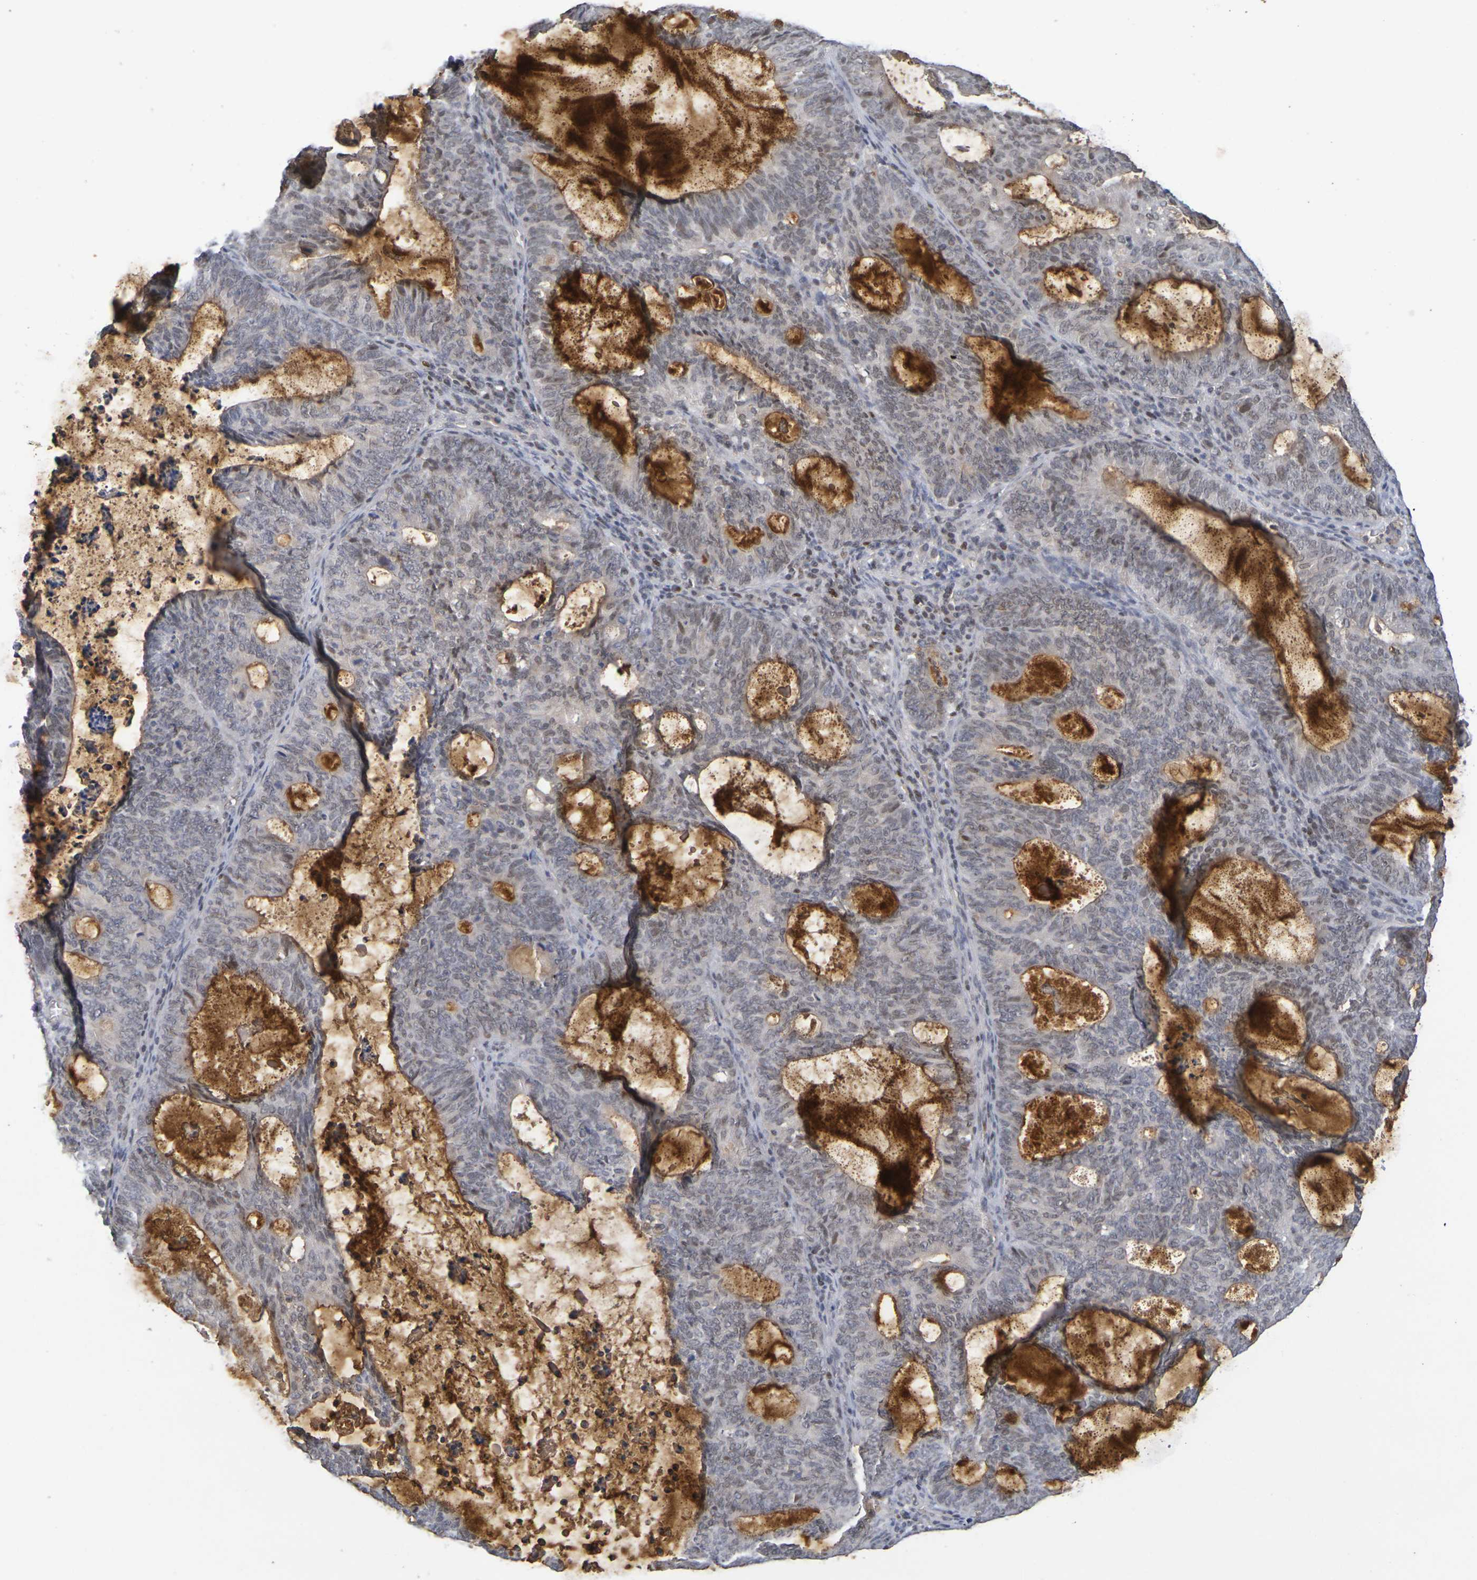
{"staining": {"intensity": "weak", "quantity": ">75%", "location": "cytoplasmic/membranous,nuclear"}, "tissue": "endometrial cancer", "cell_type": "Tumor cells", "image_type": "cancer", "snomed": [{"axis": "morphology", "description": "Adenocarcinoma, NOS"}, {"axis": "topography", "description": "Uterus"}], "caption": "There is low levels of weak cytoplasmic/membranous and nuclear expression in tumor cells of adenocarcinoma (endometrial), as demonstrated by immunohistochemical staining (brown color).", "gene": "TERF2", "patient": {"sex": "female", "age": 83}}